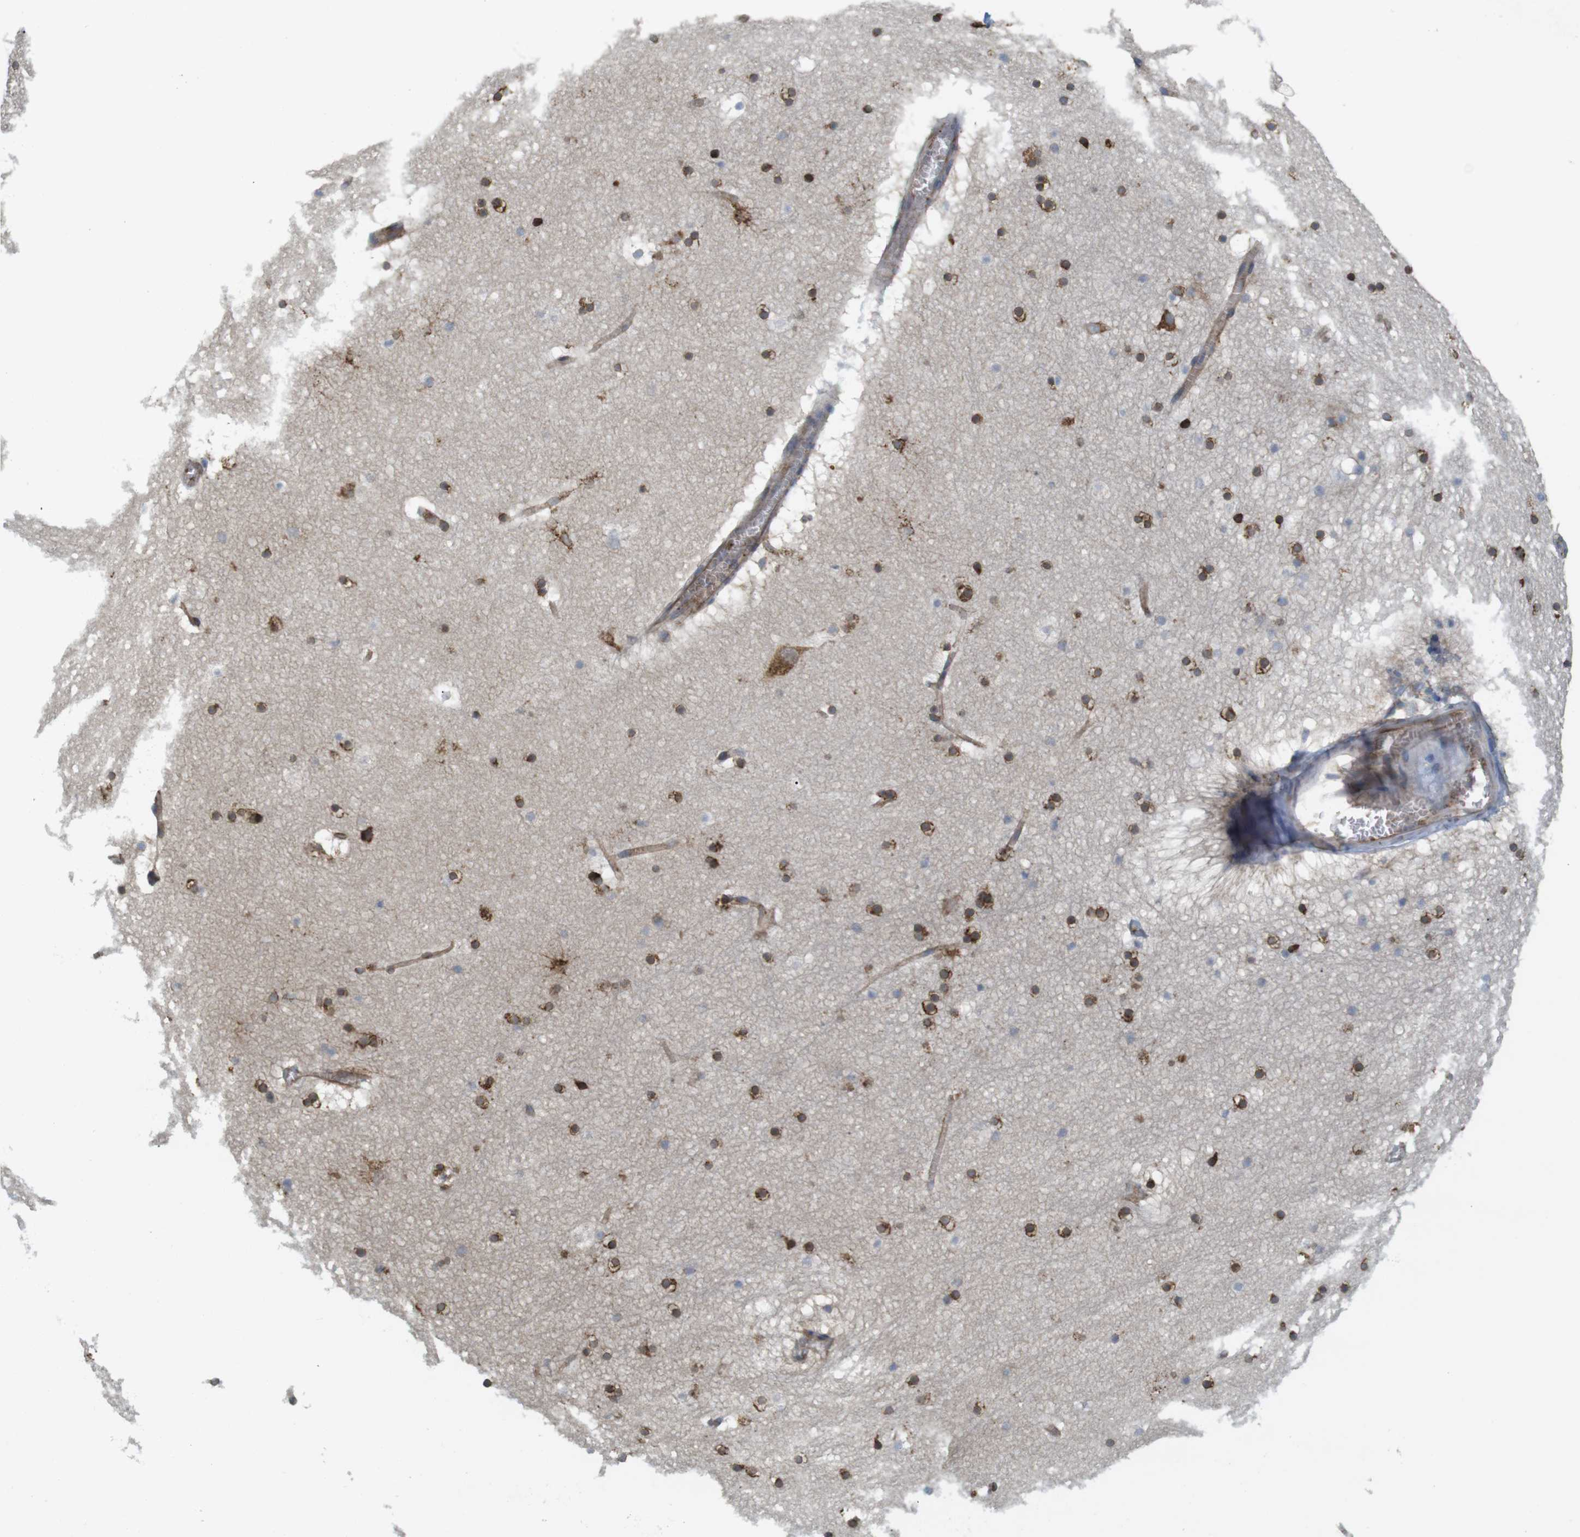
{"staining": {"intensity": "strong", "quantity": "25%-75%", "location": "cytoplasmic/membranous"}, "tissue": "hippocampus", "cell_type": "Glial cells", "image_type": "normal", "snomed": [{"axis": "morphology", "description": "Normal tissue, NOS"}, {"axis": "topography", "description": "Hippocampus"}], "caption": "Brown immunohistochemical staining in unremarkable hippocampus shows strong cytoplasmic/membranous positivity in about 25%-75% of glial cells. (Brightfield microscopy of DAB IHC at high magnification).", "gene": "PCNX2", "patient": {"sex": "male", "age": 45}}